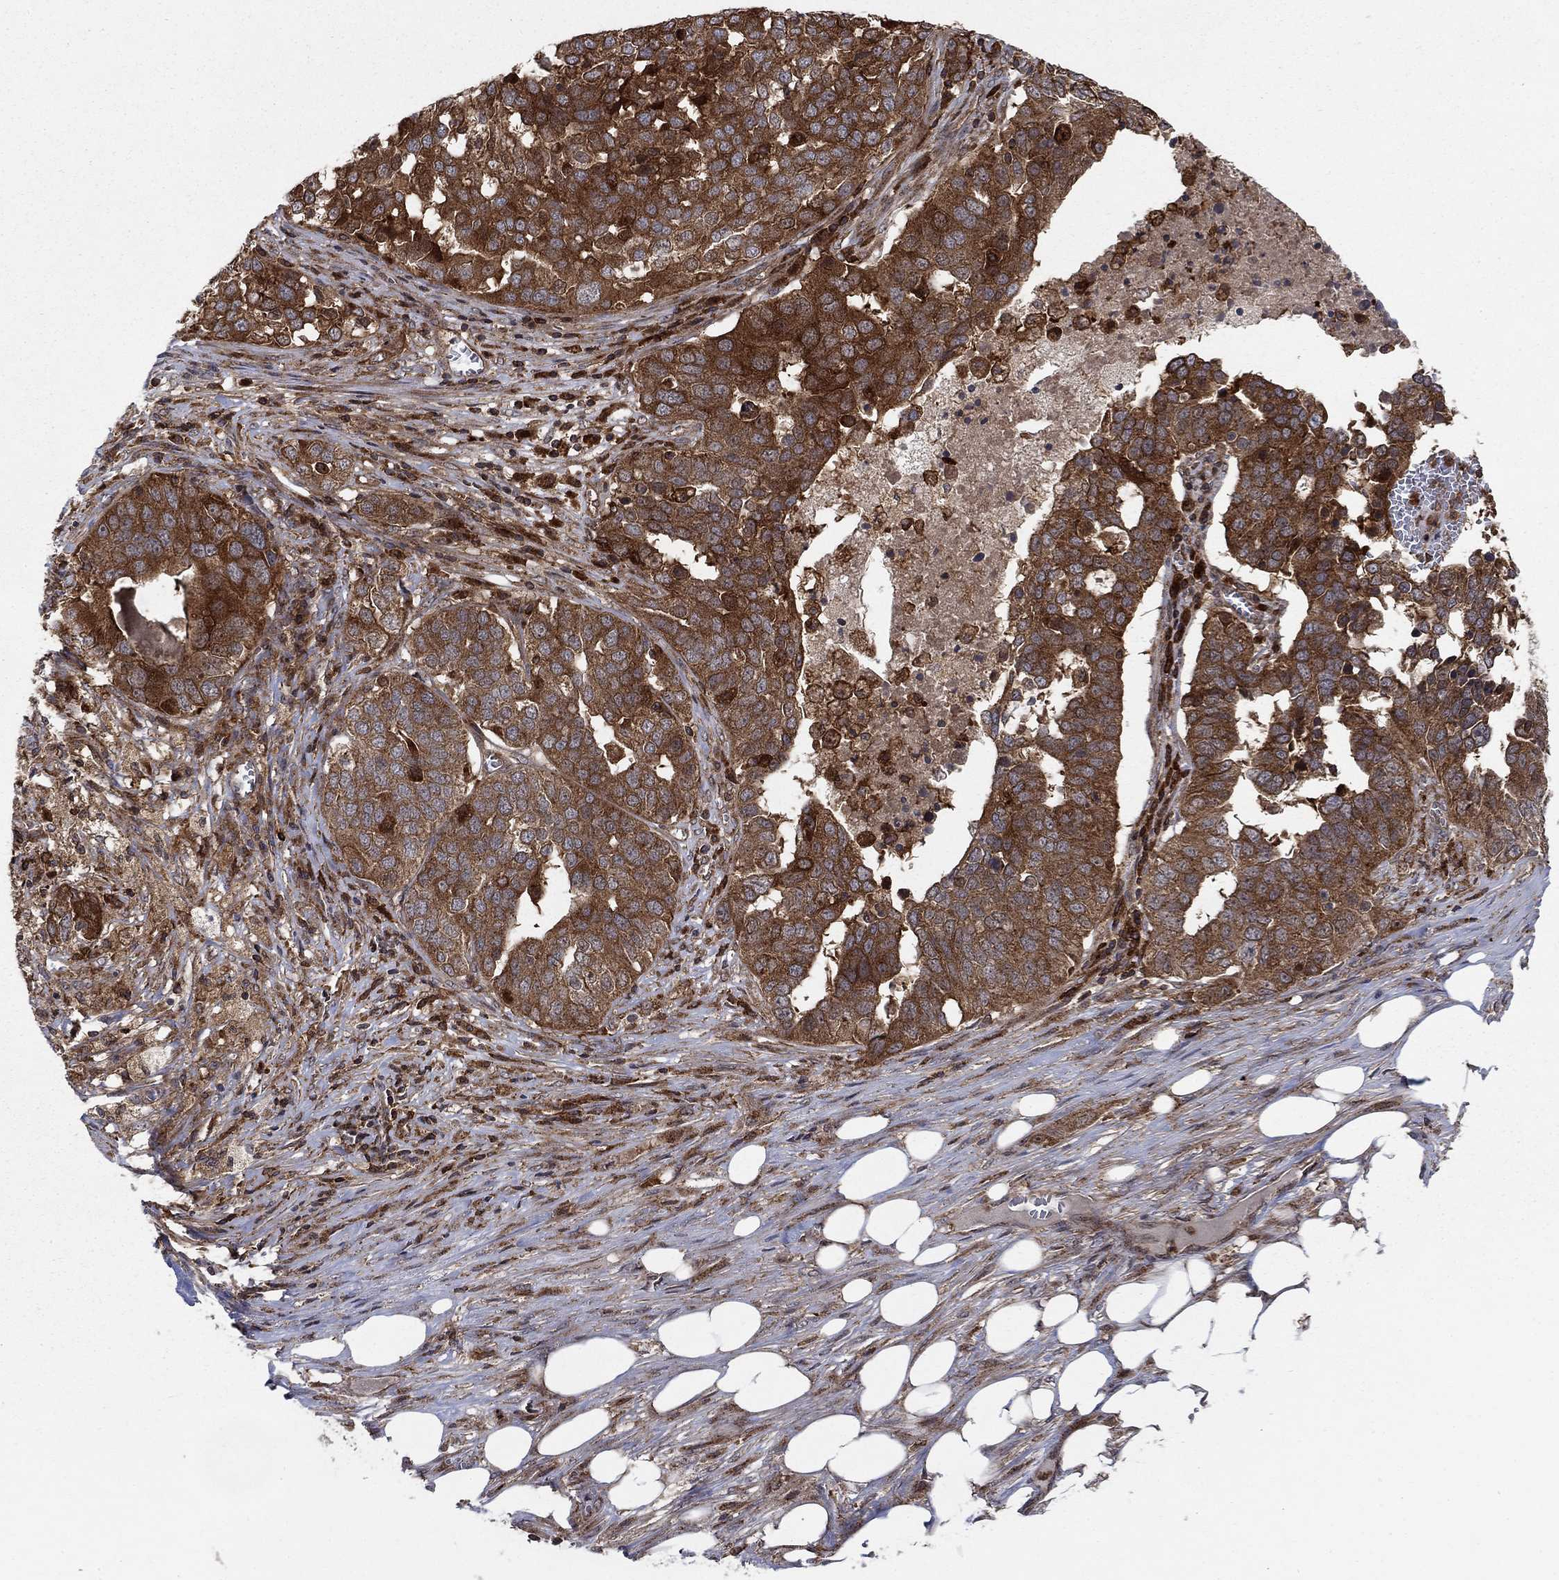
{"staining": {"intensity": "strong", "quantity": ">75%", "location": "cytoplasmic/membranous"}, "tissue": "ovarian cancer", "cell_type": "Tumor cells", "image_type": "cancer", "snomed": [{"axis": "morphology", "description": "Carcinoma, endometroid"}, {"axis": "topography", "description": "Soft tissue"}, {"axis": "topography", "description": "Ovary"}], "caption": "About >75% of tumor cells in endometroid carcinoma (ovarian) display strong cytoplasmic/membranous protein staining as visualized by brown immunohistochemical staining.", "gene": "IFI35", "patient": {"sex": "female", "age": 52}}